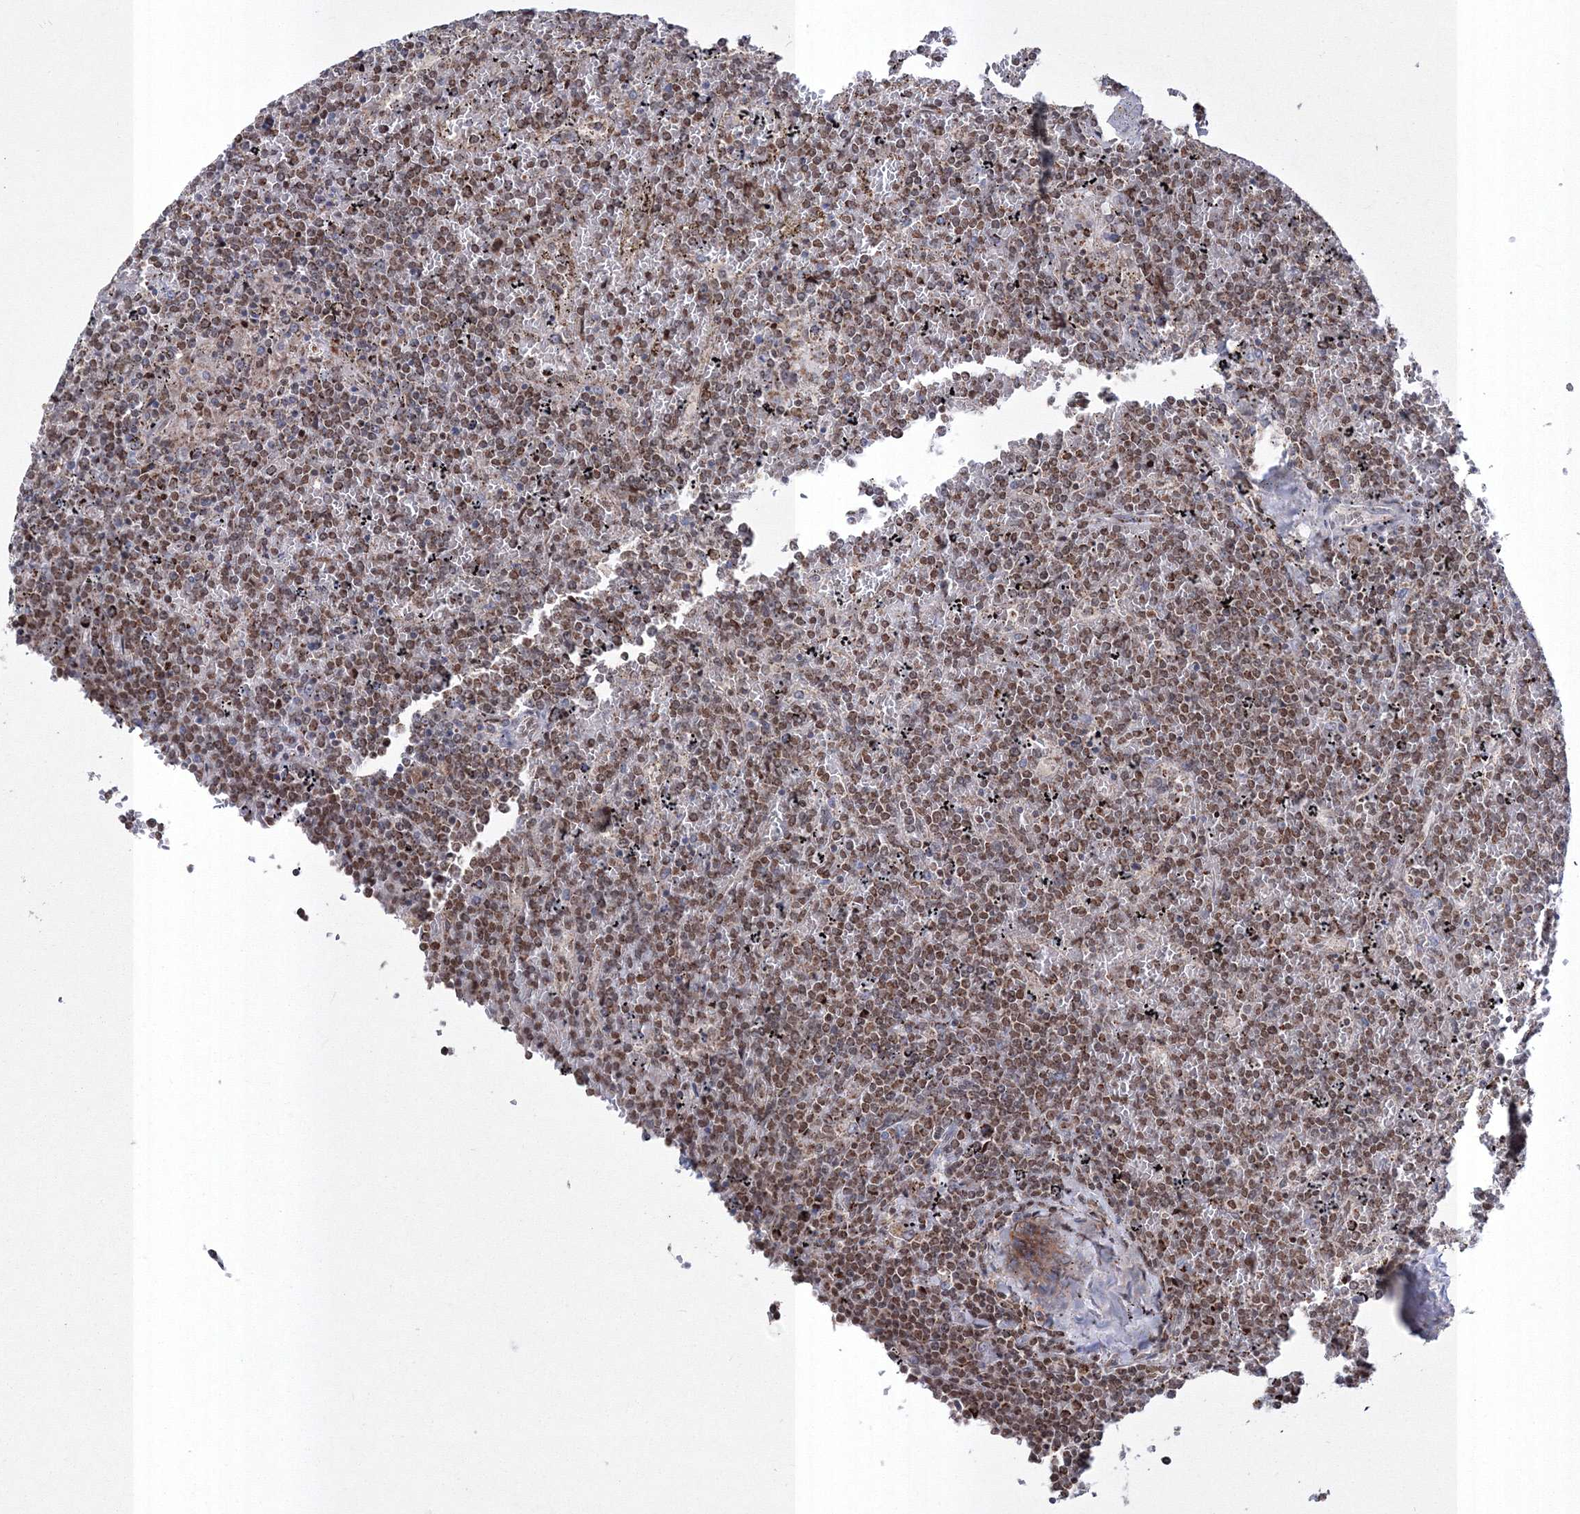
{"staining": {"intensity": "moderate", "quantity": ">75%", "location": "cytoplasmic/membranous"}, "tissue": "lymphoma", "cell_type": "Tumor cells", "image_type": "cancer", "snomed": [{"axis": "morphology", "description": "Malignant lymphoma, non-Hodgkin's type, Low grade"}, {"axis": "topography", "description": "Spleen"}], "caption": "Moderate cytoplasmic/membranous staining is identified in approximately >75% of tumor cells in lymphoma.", "gene": "GRSF1", "patient": {"sex": "female", "age": 19}}